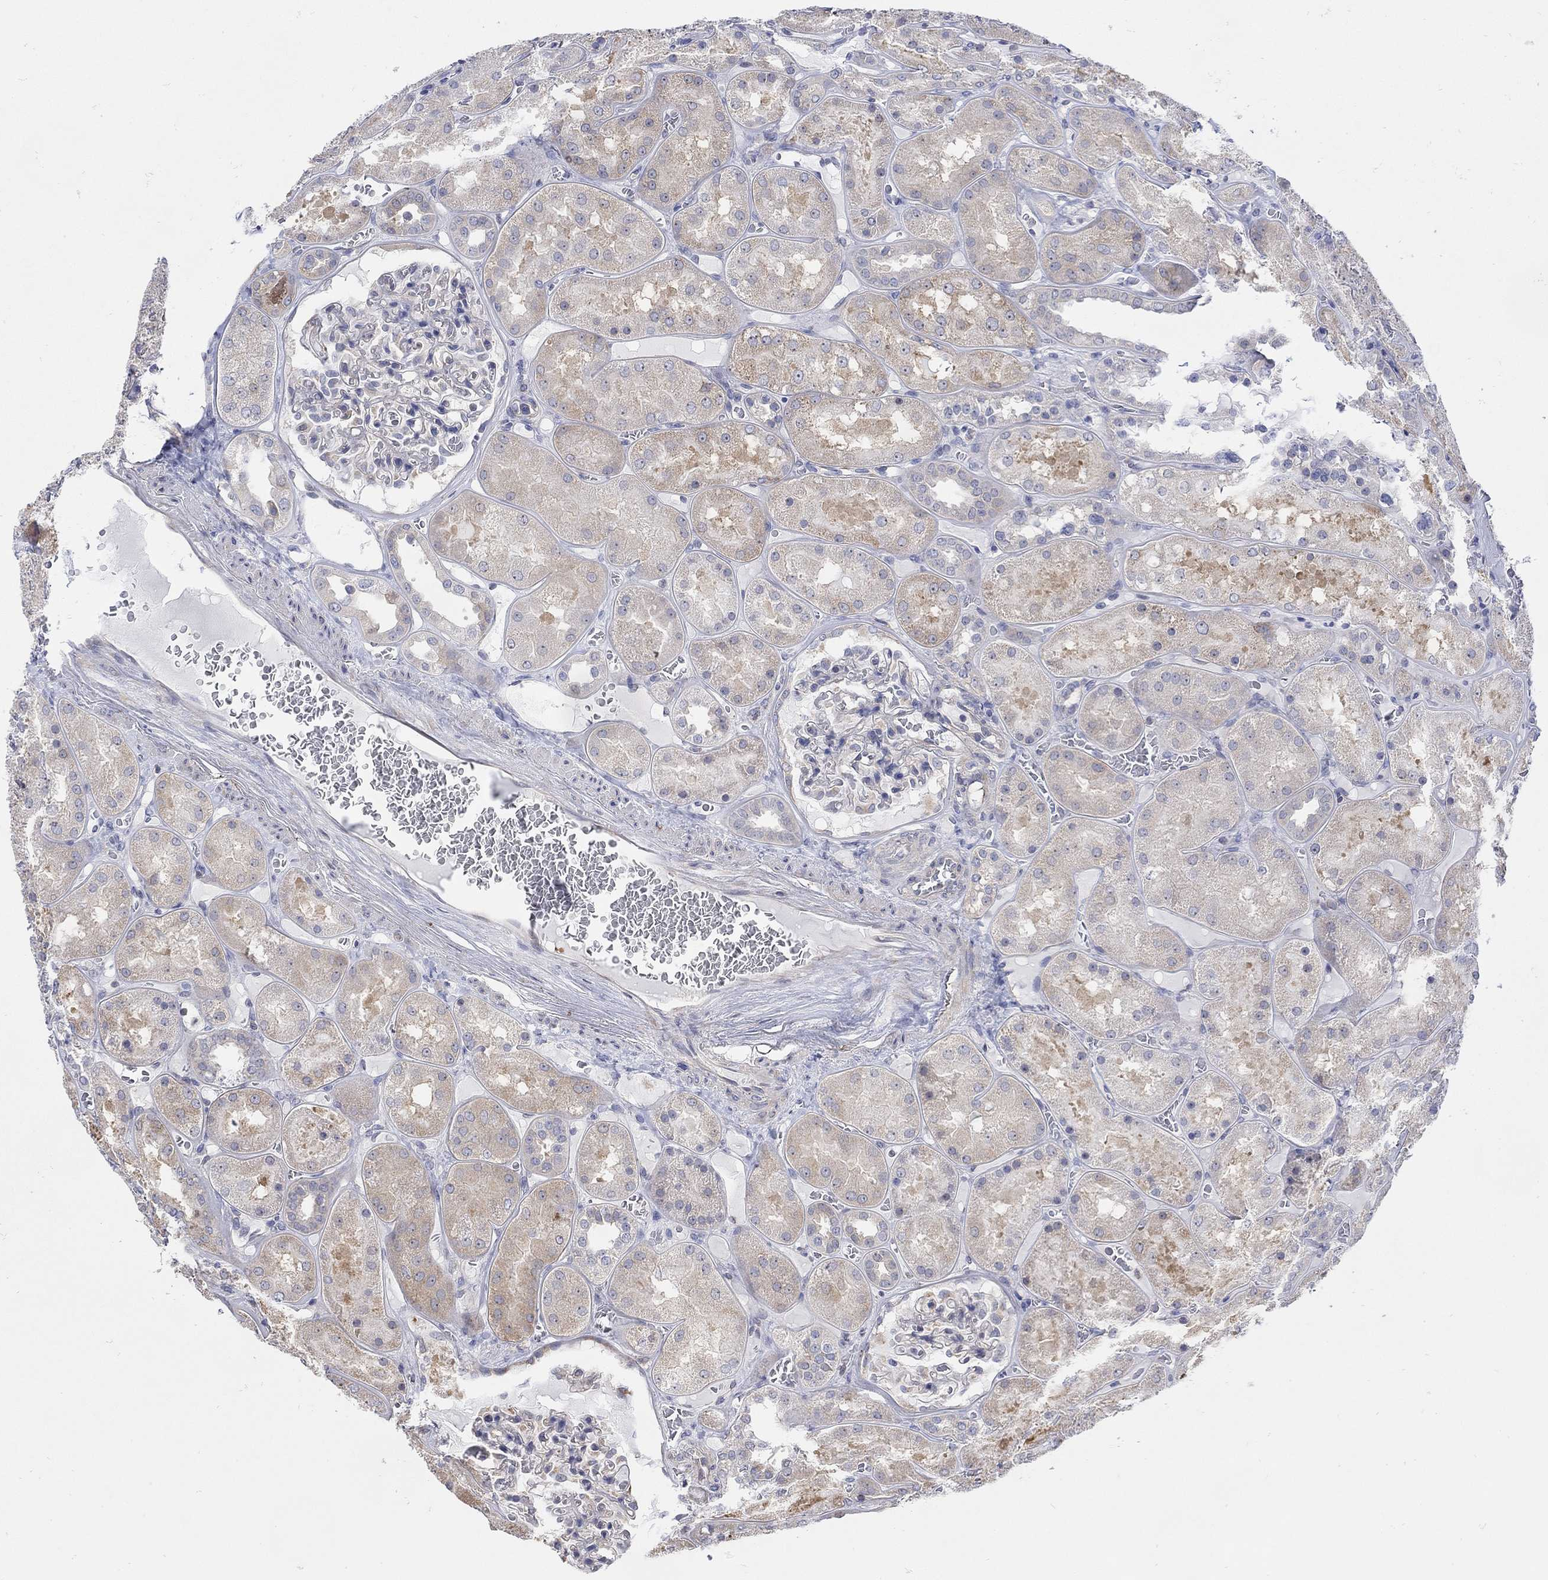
{"staining": {"intensity": "negative", "quantity": "none", "location": "none"}, "tissue": "kidney", "cell_type": "Cells in glomeruli", "image_type": "normal", "snomed": [{"axis": "morphology", "description": "Normal tissue, NOS"}, {"axis": "topography", "description": "Kidney"}], "caption": "Kidney stained for a protein using immunohistochemistry (IHC) exhibits no staining cells in glomeruli.", "gene": "TEKT3", "patient": {"sex": "male", "age": 73}}